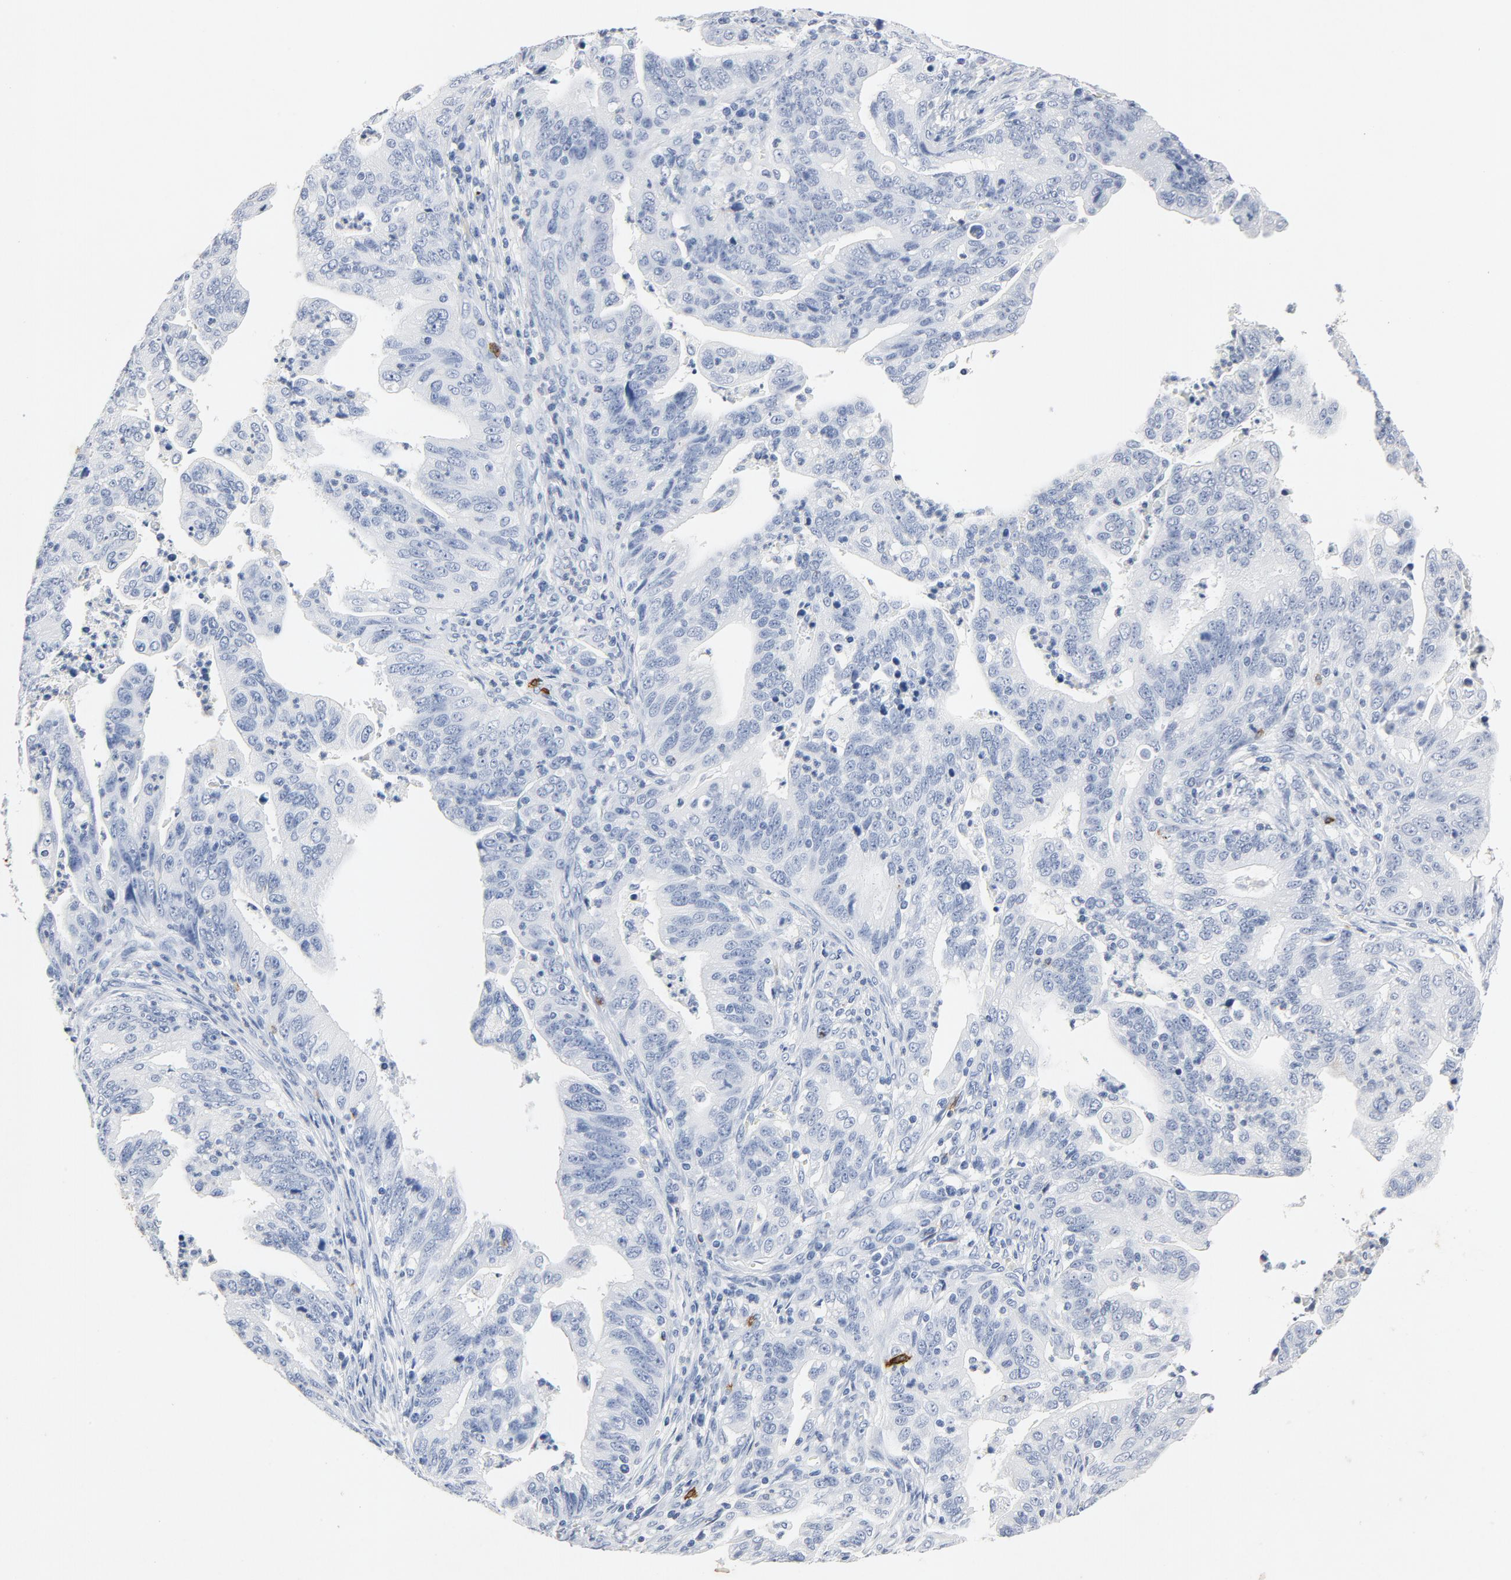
{"staining": {"intensity": "negative", "quantity": "none", "location": "none"}, "tissue": "stomach cancer", "cell_type": "Tumor cells", "image_type": "cancer", "snomed": [{"axis": "morphology", "description": "Adenocarcinoma, NOS"}, {"axis": "topography", "description": "Stomach, upper"}], "caption": "Immunohistochemistry of stomach cancer (adenocarcinoma) exhibits no expression in tumor cells. (DAB (3,3'-diaminobenzidine) immunohistochemistry (IHC), high magnification).", "gene": "PTPRB", "patient": {"sex": "female", "age": 50}}